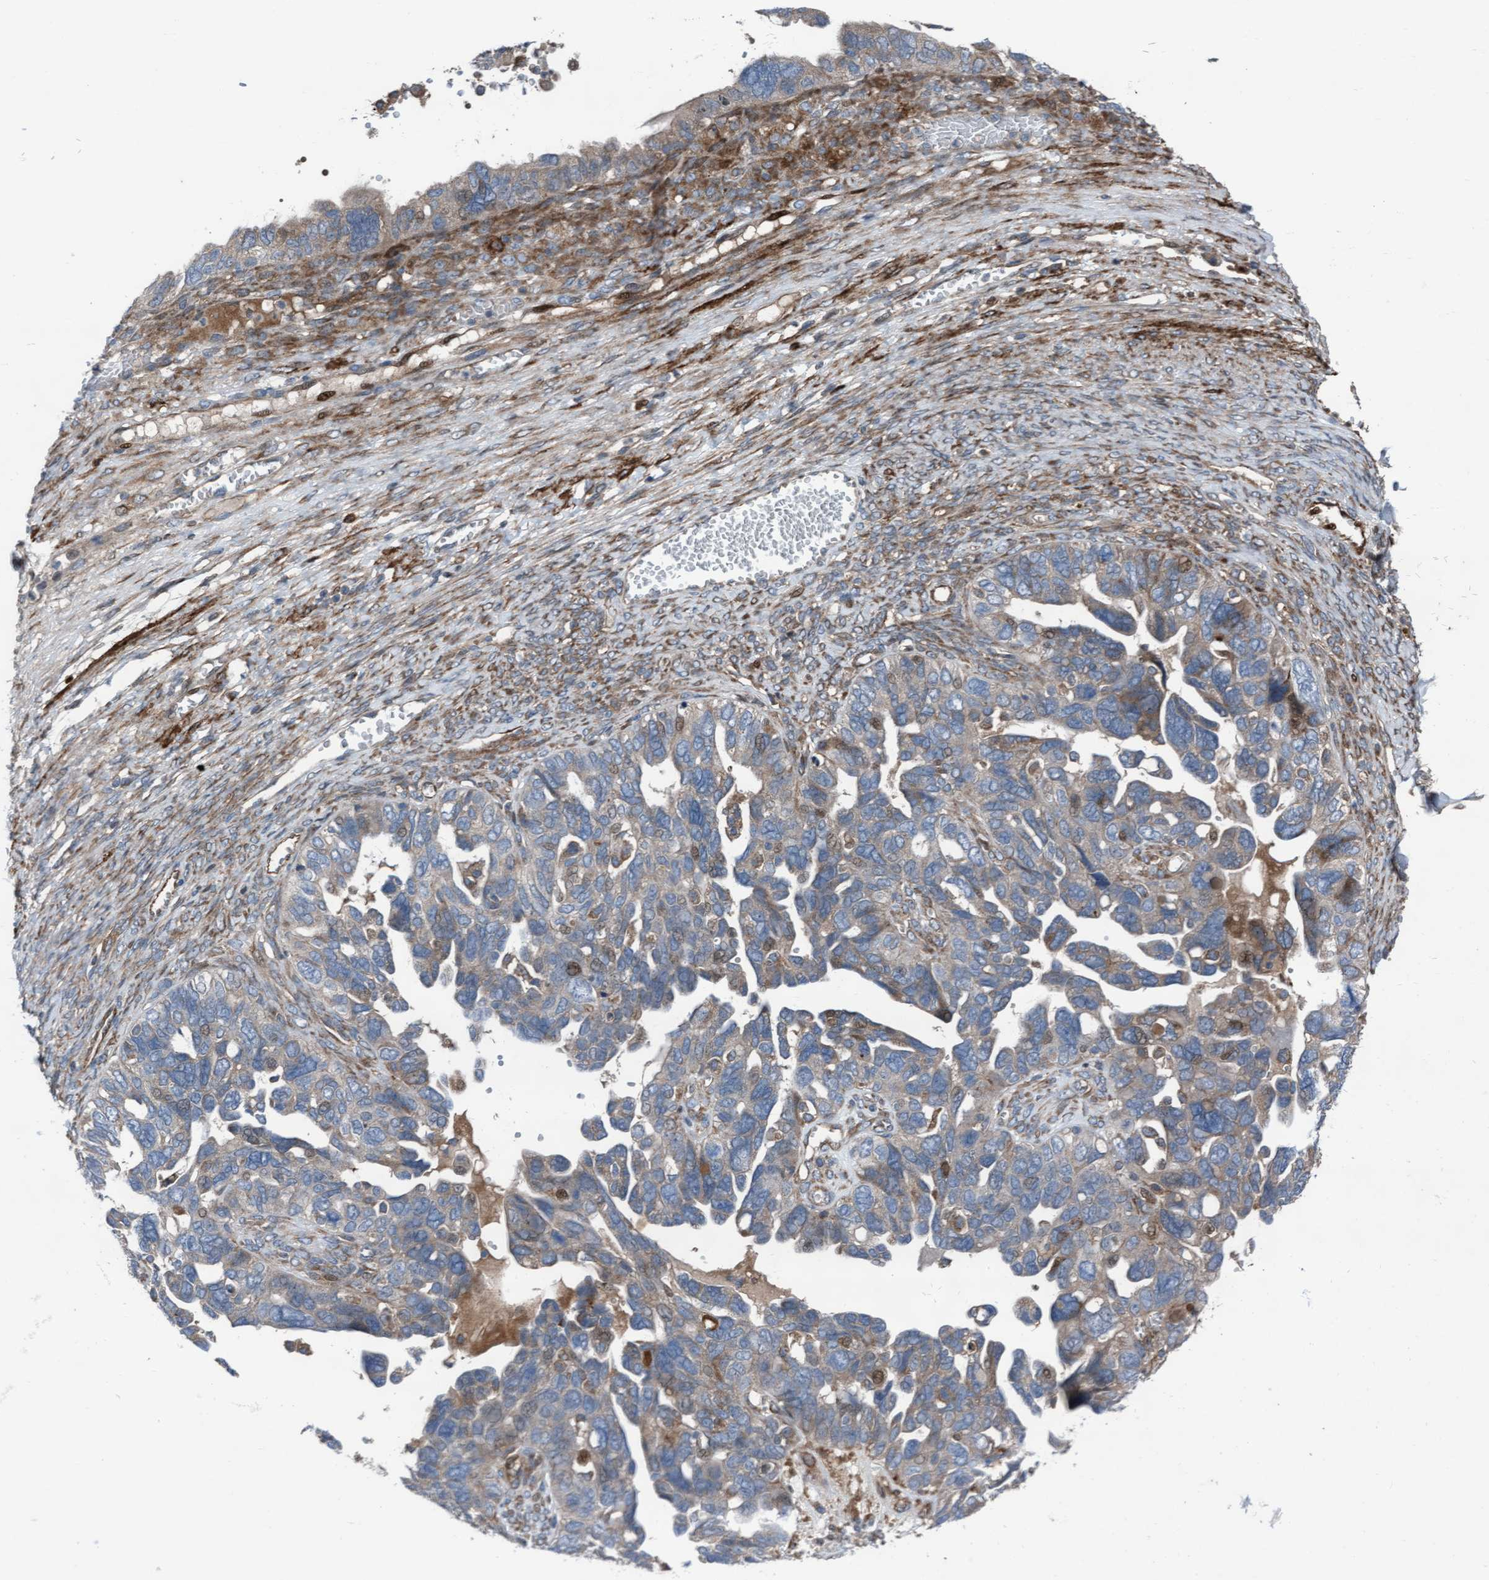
{"staining": {"intensity": "weak", "quantity": "<25%", "location": "cytoplasmic/membranous"}, "tissue": "ovarian cancer", "cell_type": "Tumor cells", "image_type": "cancer", "snomed": [{"axis": "morphology", "description": "Cystadenocarcinoma, serous, NOS"}, {"axis": "topography", "description": "Ovary"}], "caption": "Immunohistochemistry (IHC) image of serous cystadenocarcinoma (ovarian) stained for a protein (brown), which shows no positivity in tumor cells.", "gene": "KLHL26", "patient": {"sex": "female", "age": 79}}